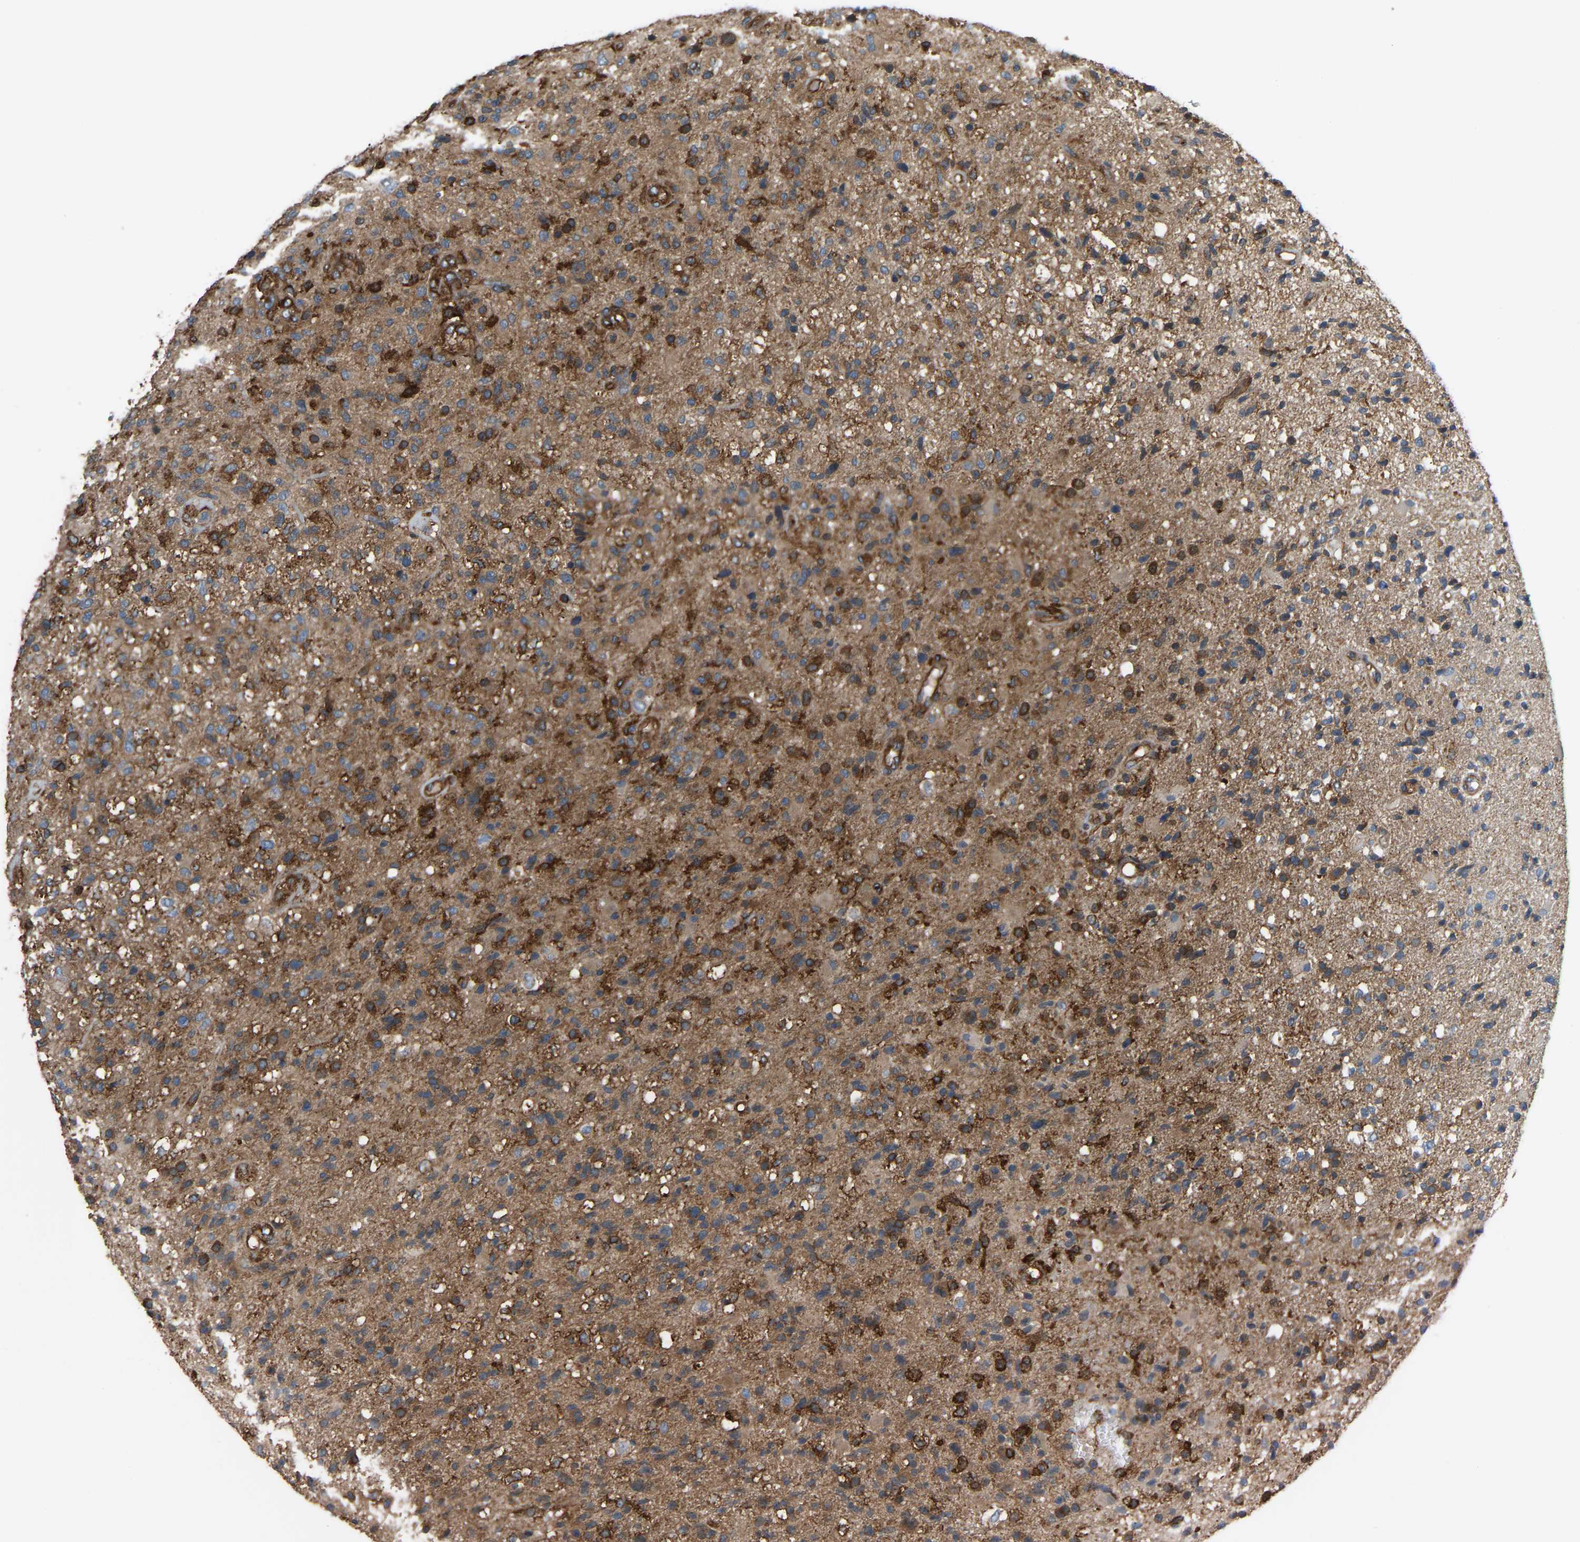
{"staining": {"intensity": "strong", "quantity": "25%-75%", "location": "cytoplasmic/membranous"}, "tissue": "glioma", "cell_type": "Tumor cells", "image_type": "cancer", "snomed": [{"axis": "morphology", "description": "Glioma, malignant, High grade"}, {"axis": "topography", "description": "Brain"}], "caption": "Immunohistochemistry (IHC) histopathology image of neoplastic tissue: human glioma stained using IHC demonstrates high levels of strong protein expression localized specifically in the cytoplasmic/membranous of tumor cells, appearing as a cytoplasmic/membranous brown color.", "gene": "PICALM", "patient": {"sex": "male", "age": 72}}